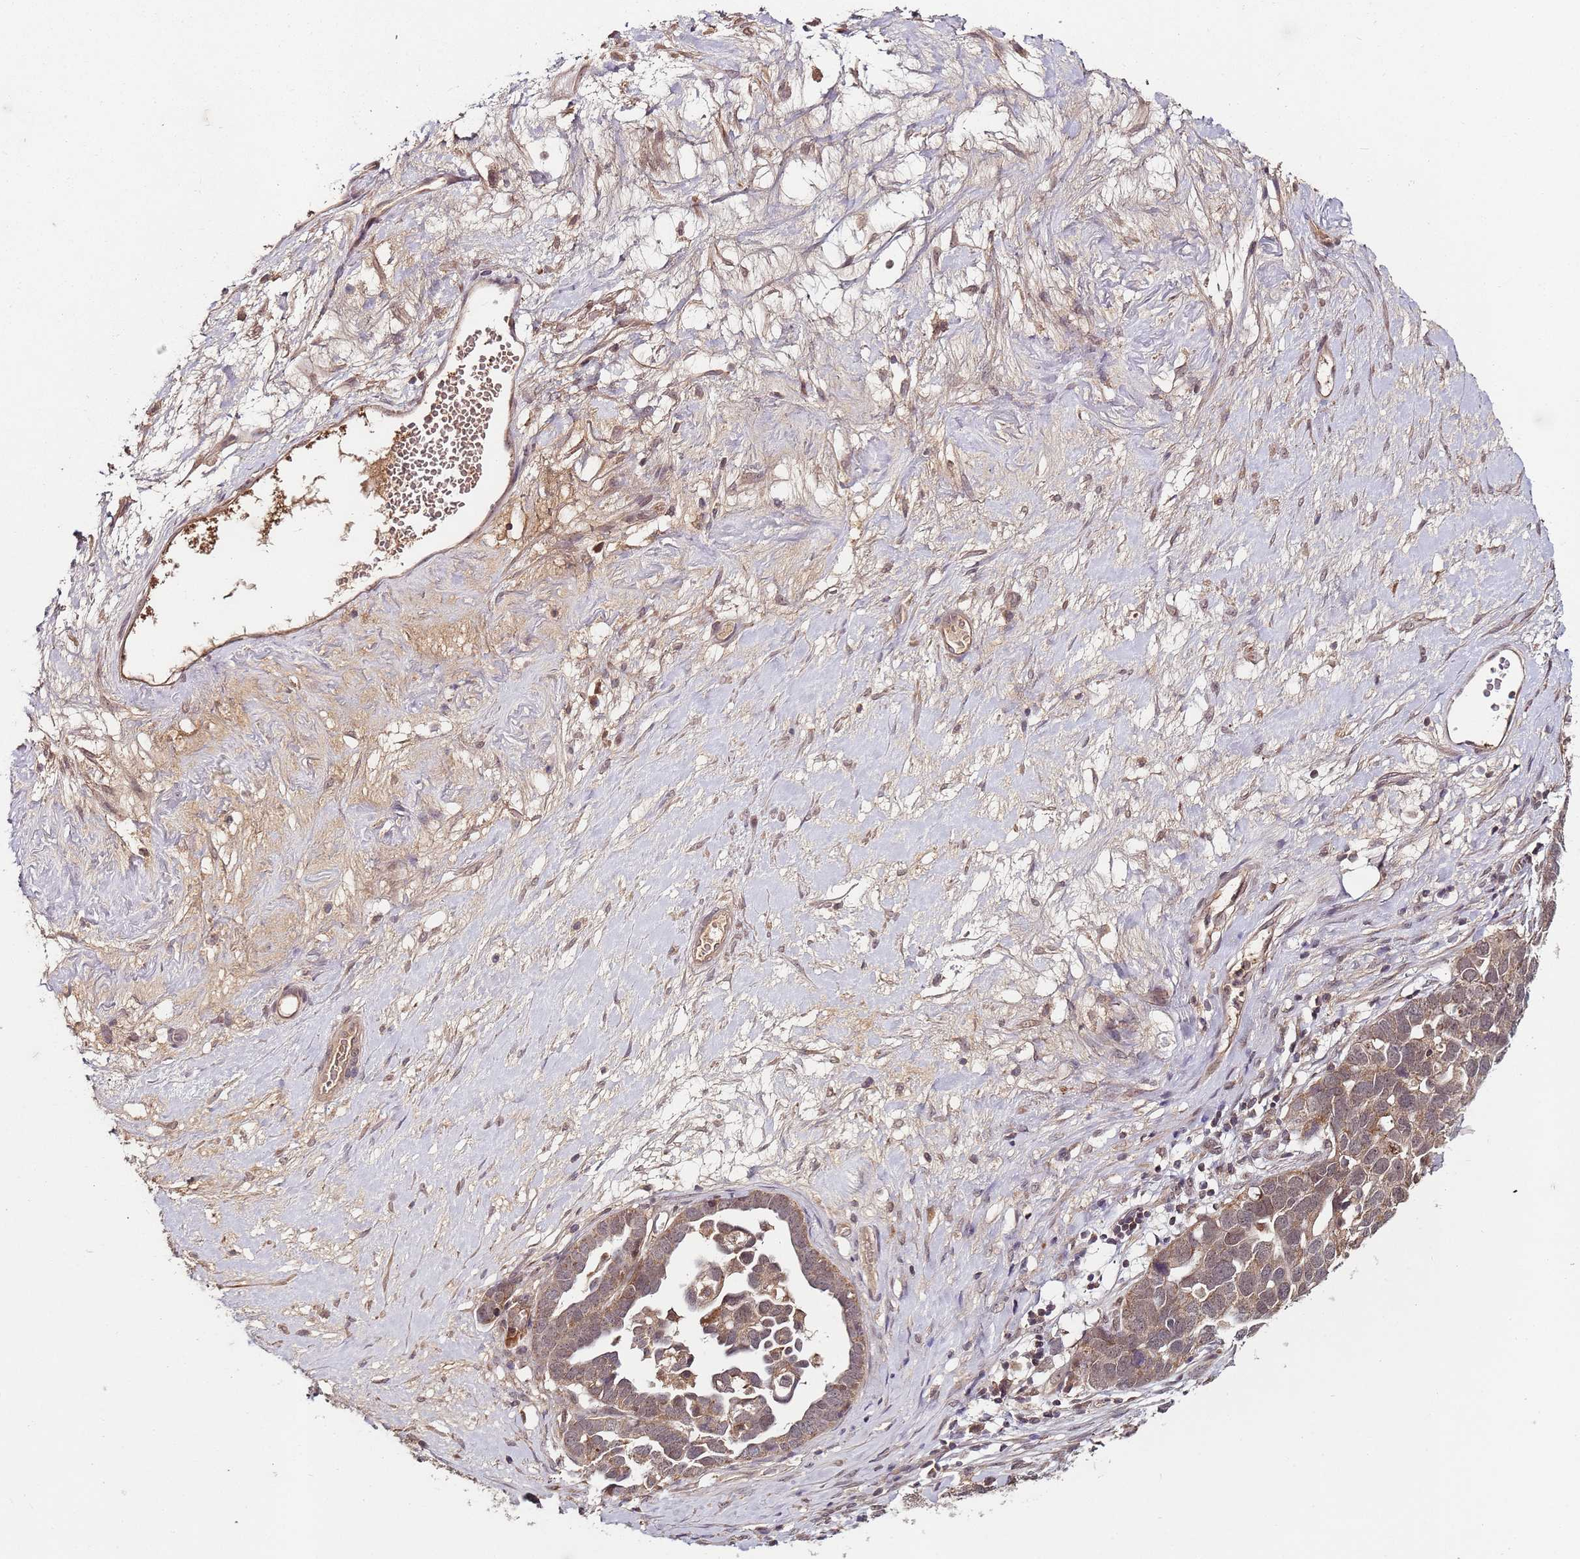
{"staining": {"intensity": "weak", "quantity": ">75%", "location": "cytoplasmic/membranous"}, "tissue": "ovarian cancer", "cell_type": "Tumor cells", "image_type": "cancer", "snomed": [{"axis": "morphology", "description": "Cystadenocarcinoma, serous, NOS"}, {"axis": "topography", "description": "Ovary"}], "caption": "There is low levels of weak cytoplasmic/membranous positivity in tumor cells of ovarian cancer, as demonstrated by immunohistochemical staining (brown color).", "gene": "LIN37", "patient": {"sex": "female", "age": 54}}